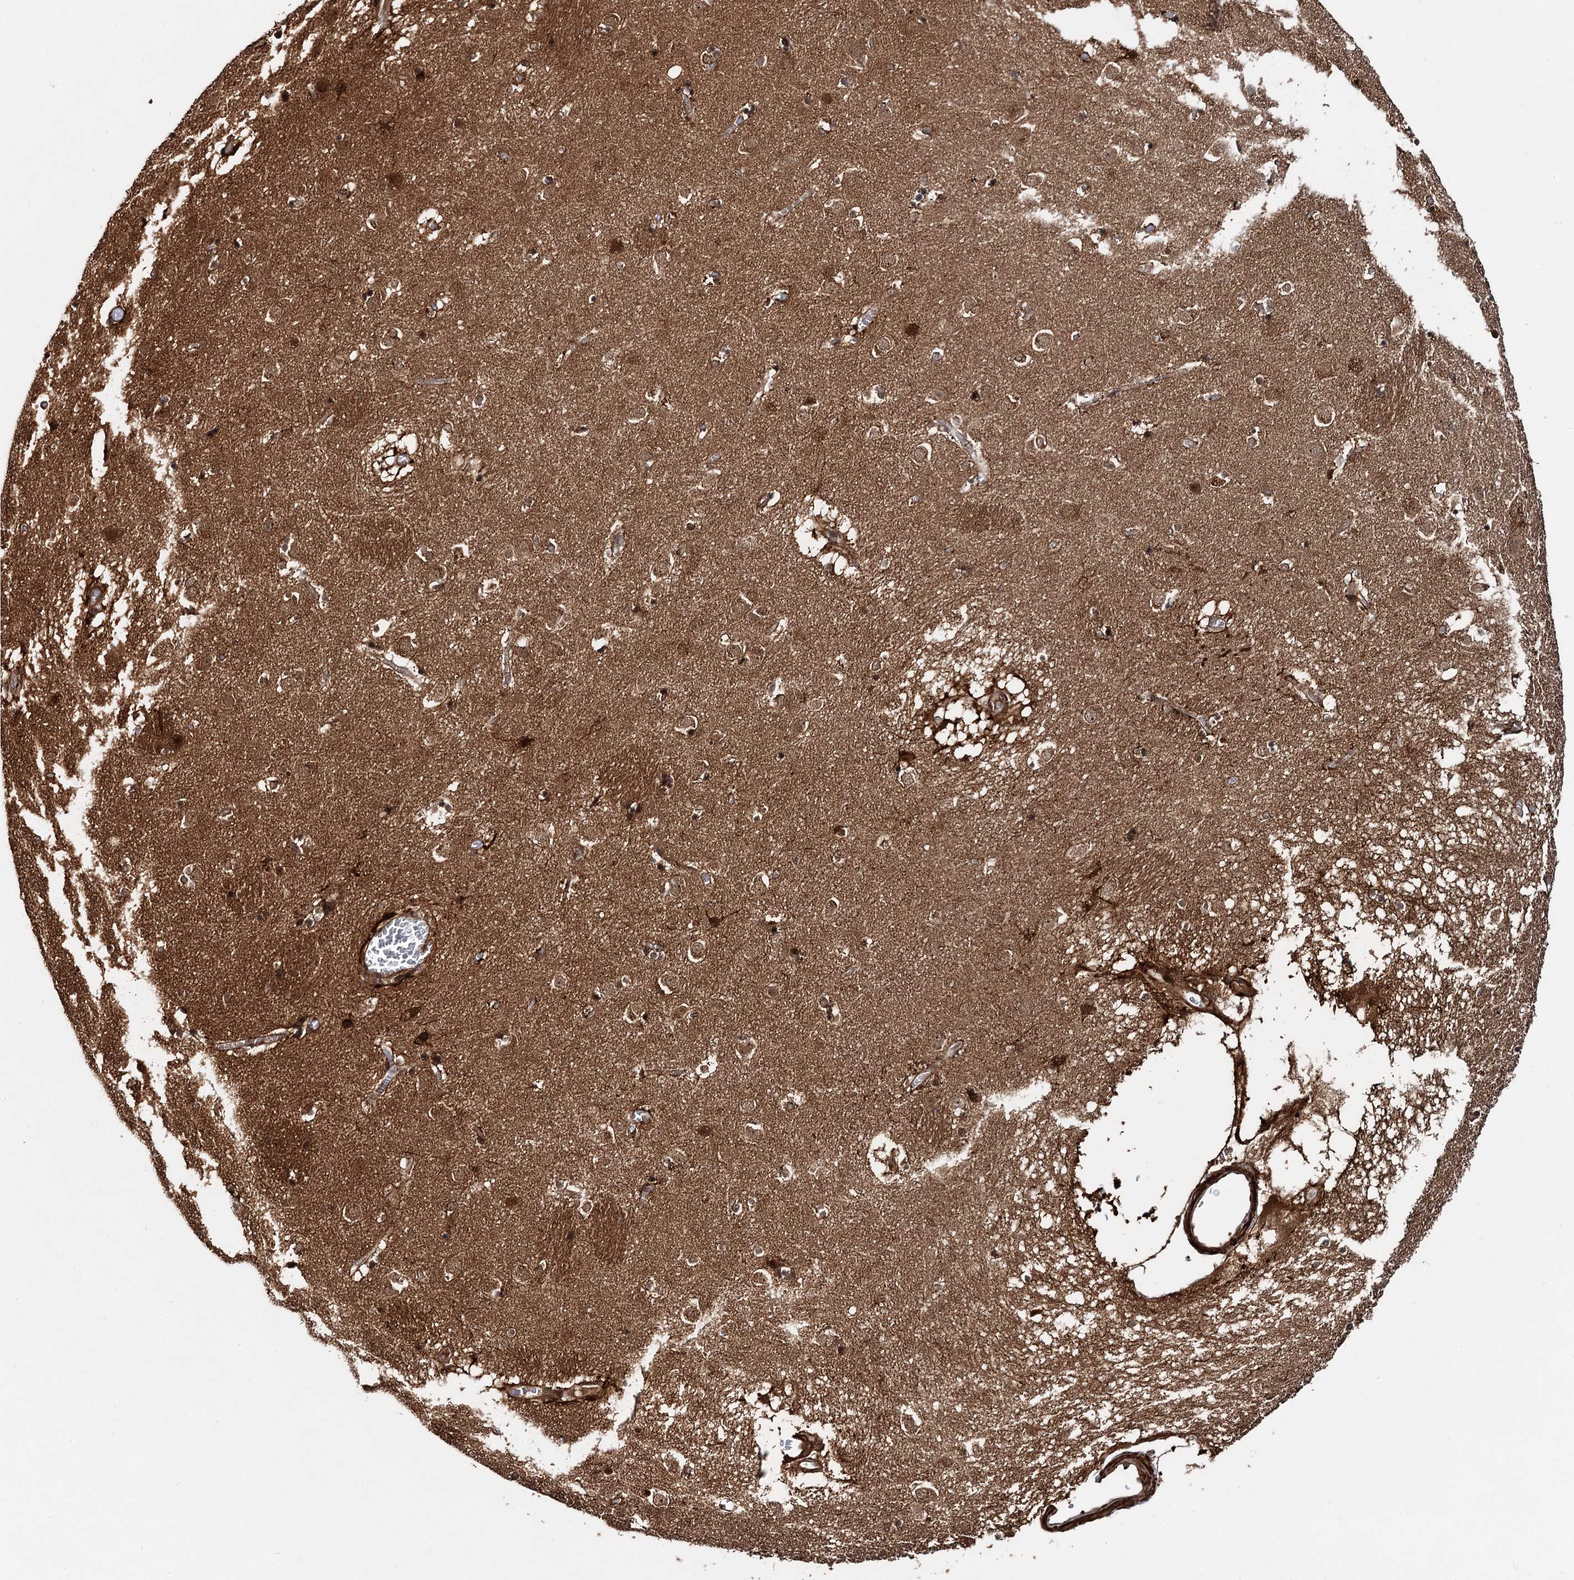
{"staining": {"intensity": "moderate", "quantity": ">75%", "location": "cytoplasmic/membranous,nuclear"}, "tissue": "caudate", "cell_type": "Glial cells", "image_type": "normal", "snomed": [{"axis": "morphology", "description": "Normal tissue, NOS"}, {"axis": "topography", "description": "Lateral ventricle wall"}], "caption": "Glial cells reveal medium levels of moderate cytoplasmic/membranous,nuclear expression in approximately >75% of cells in normal human caudate.", "gene": "SNRNP25", "patient": {"sex": "male", "age": 70}}